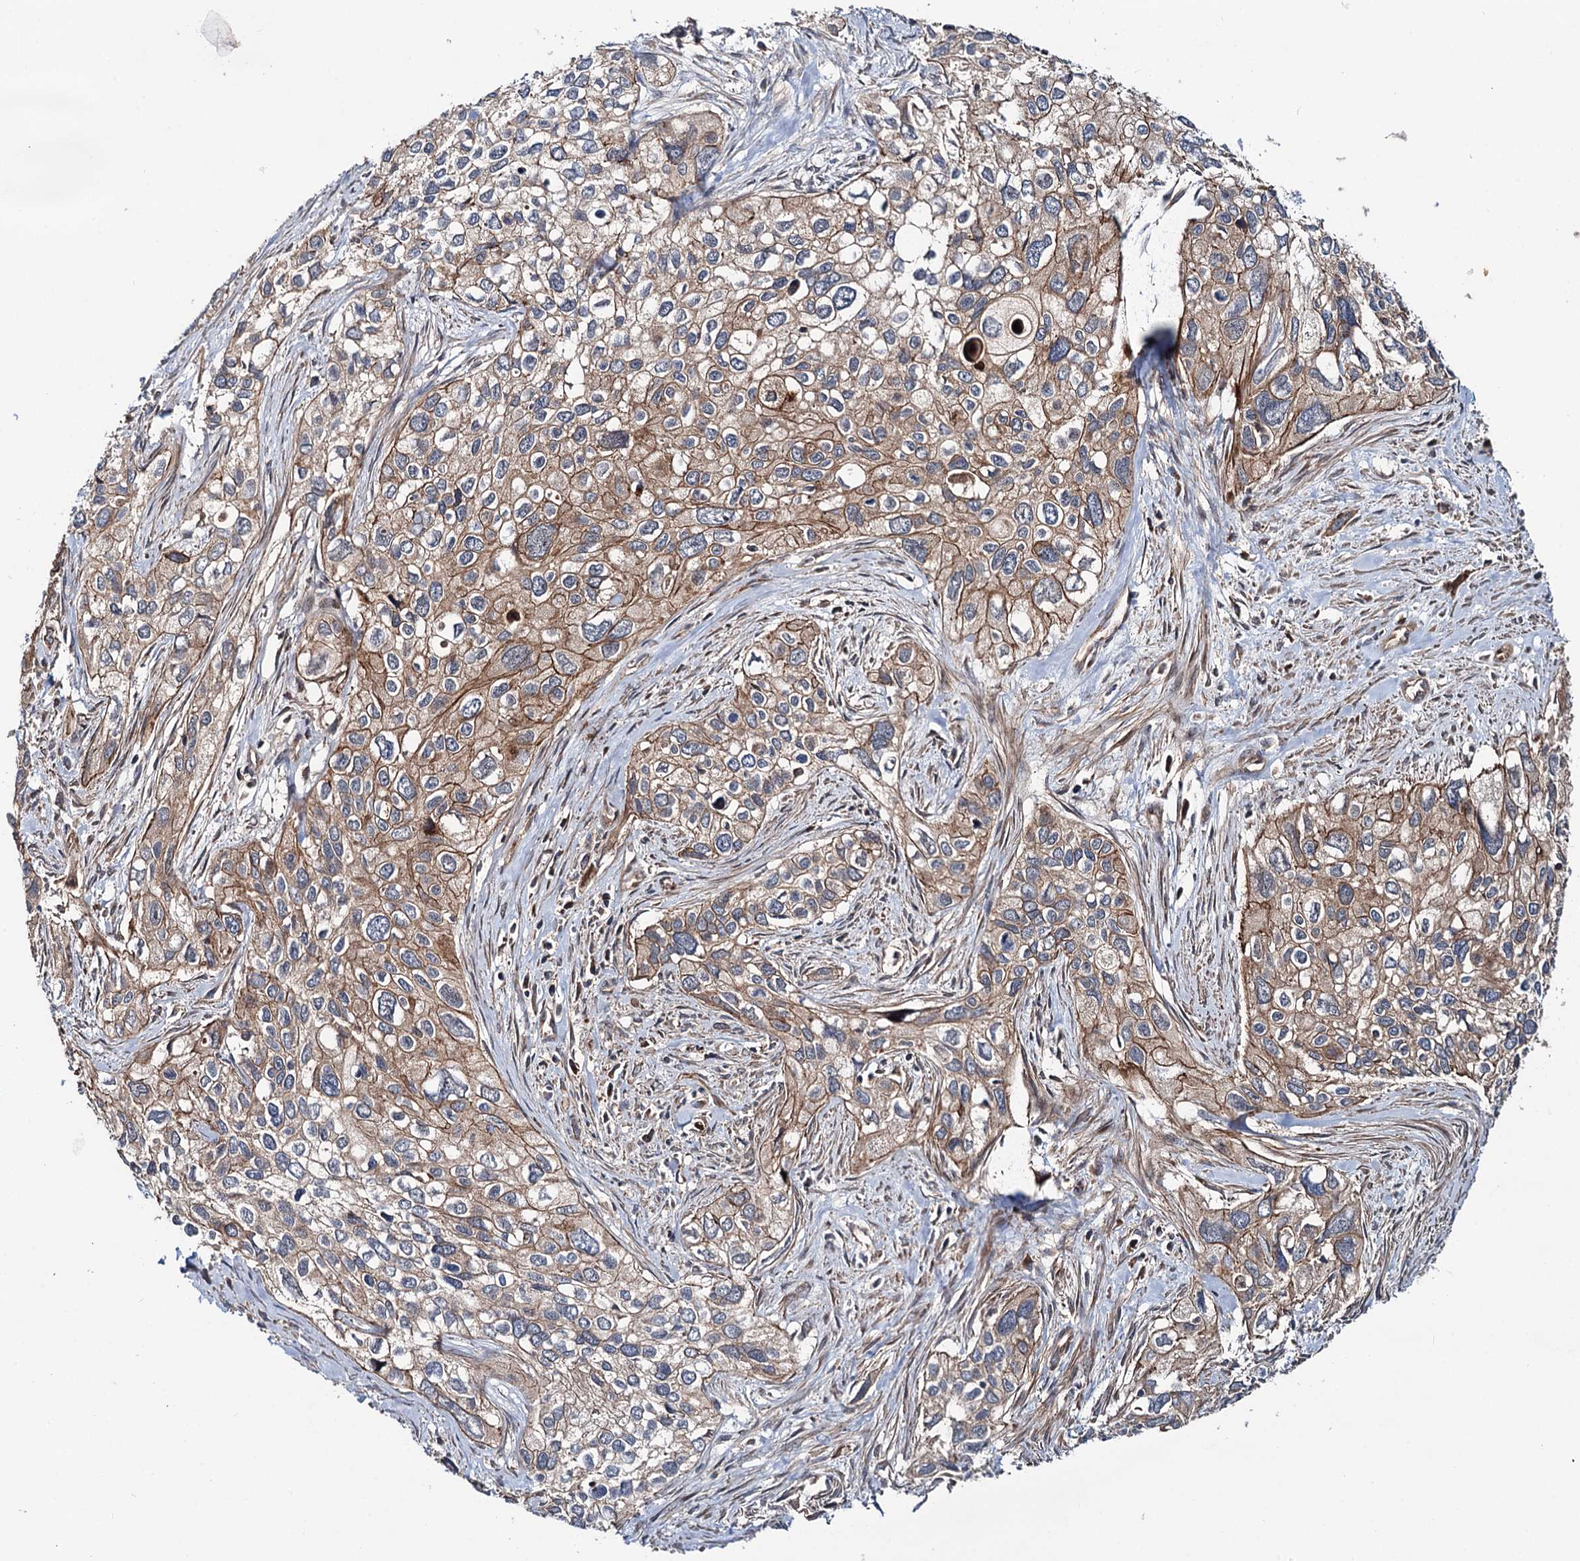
{"staining": {"intensity": "moderate", "quantity": "25%-75%", "location": "cytoplasmic/membranous"}, "tissue": "cervical cancer", "cell_type": "Tumor cells", "image_type": "cancer", "snomed": [{"axis": "morphology", "description": "Squamous cell carcinoma, NOS"}, {"axis": "topography", "description": "Cervix"}], "caption": "The image exhibits a brown stain indicating the presence of a protein in the cytoplasmic/membranous of tumor cells in cervical cancer.", "gene": "ADGRG4", "patient": {"sex": "female", "age": 55}}